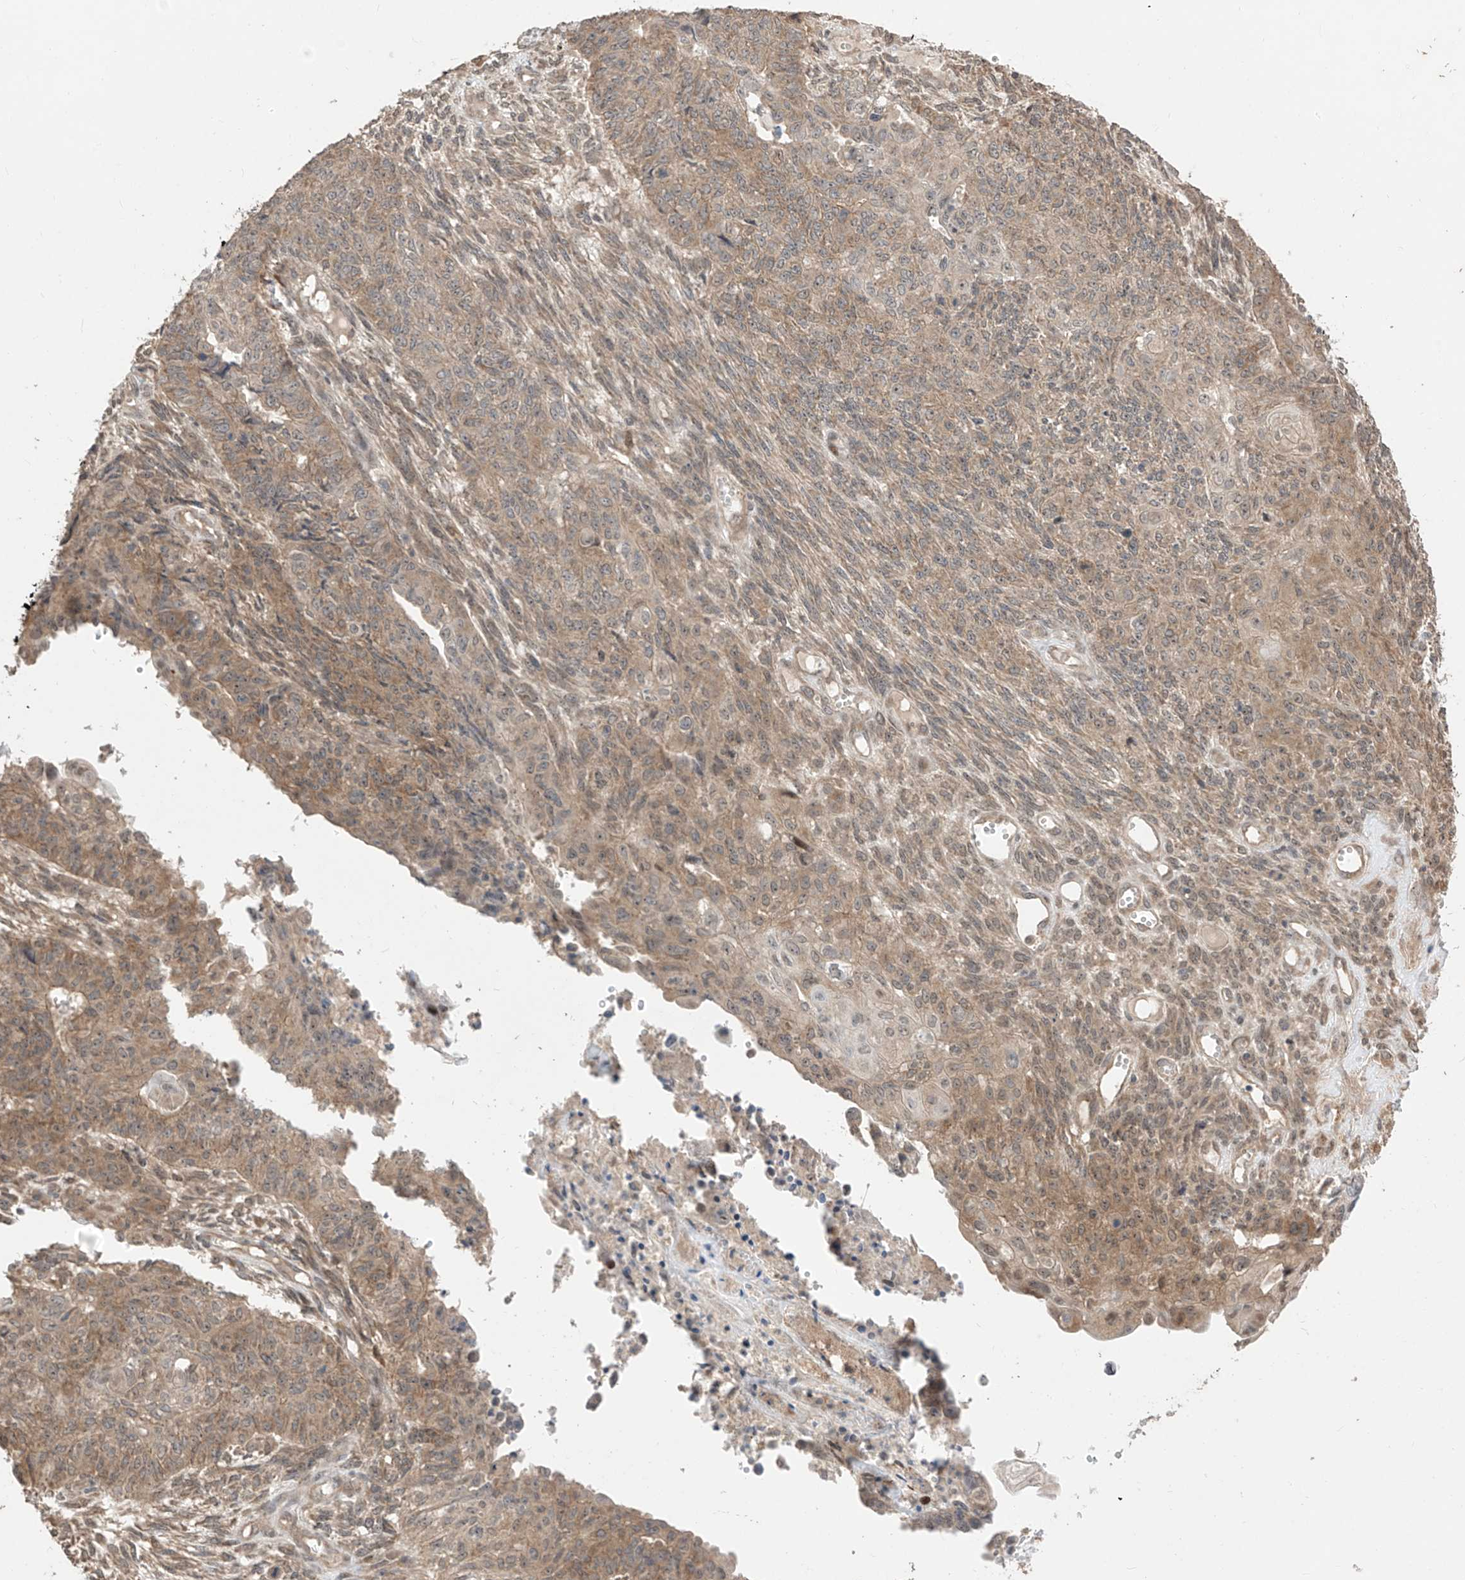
{"staining": {"intensity": "weak", "quantity": "25%-75%", "location": "cytoplasmic/membranous"}, "tissue": "endometrial cancer", "cell_type": "Tumor cells", "image_type": "cancer", "snomed": [{"axis": "morphology", "description": "Adenocarcinoma, NOS"}, {"axis": "topography", "description": "Endometrium"}], "caption": "A low amount of weak cytoplasmic/membranous staining is identified in approximately 25%-75% of tumor cells in adenocarcinoma (endometrial) tissue.", "gene": "LATS1", "patient": {"sex": "female", "age": 32}}